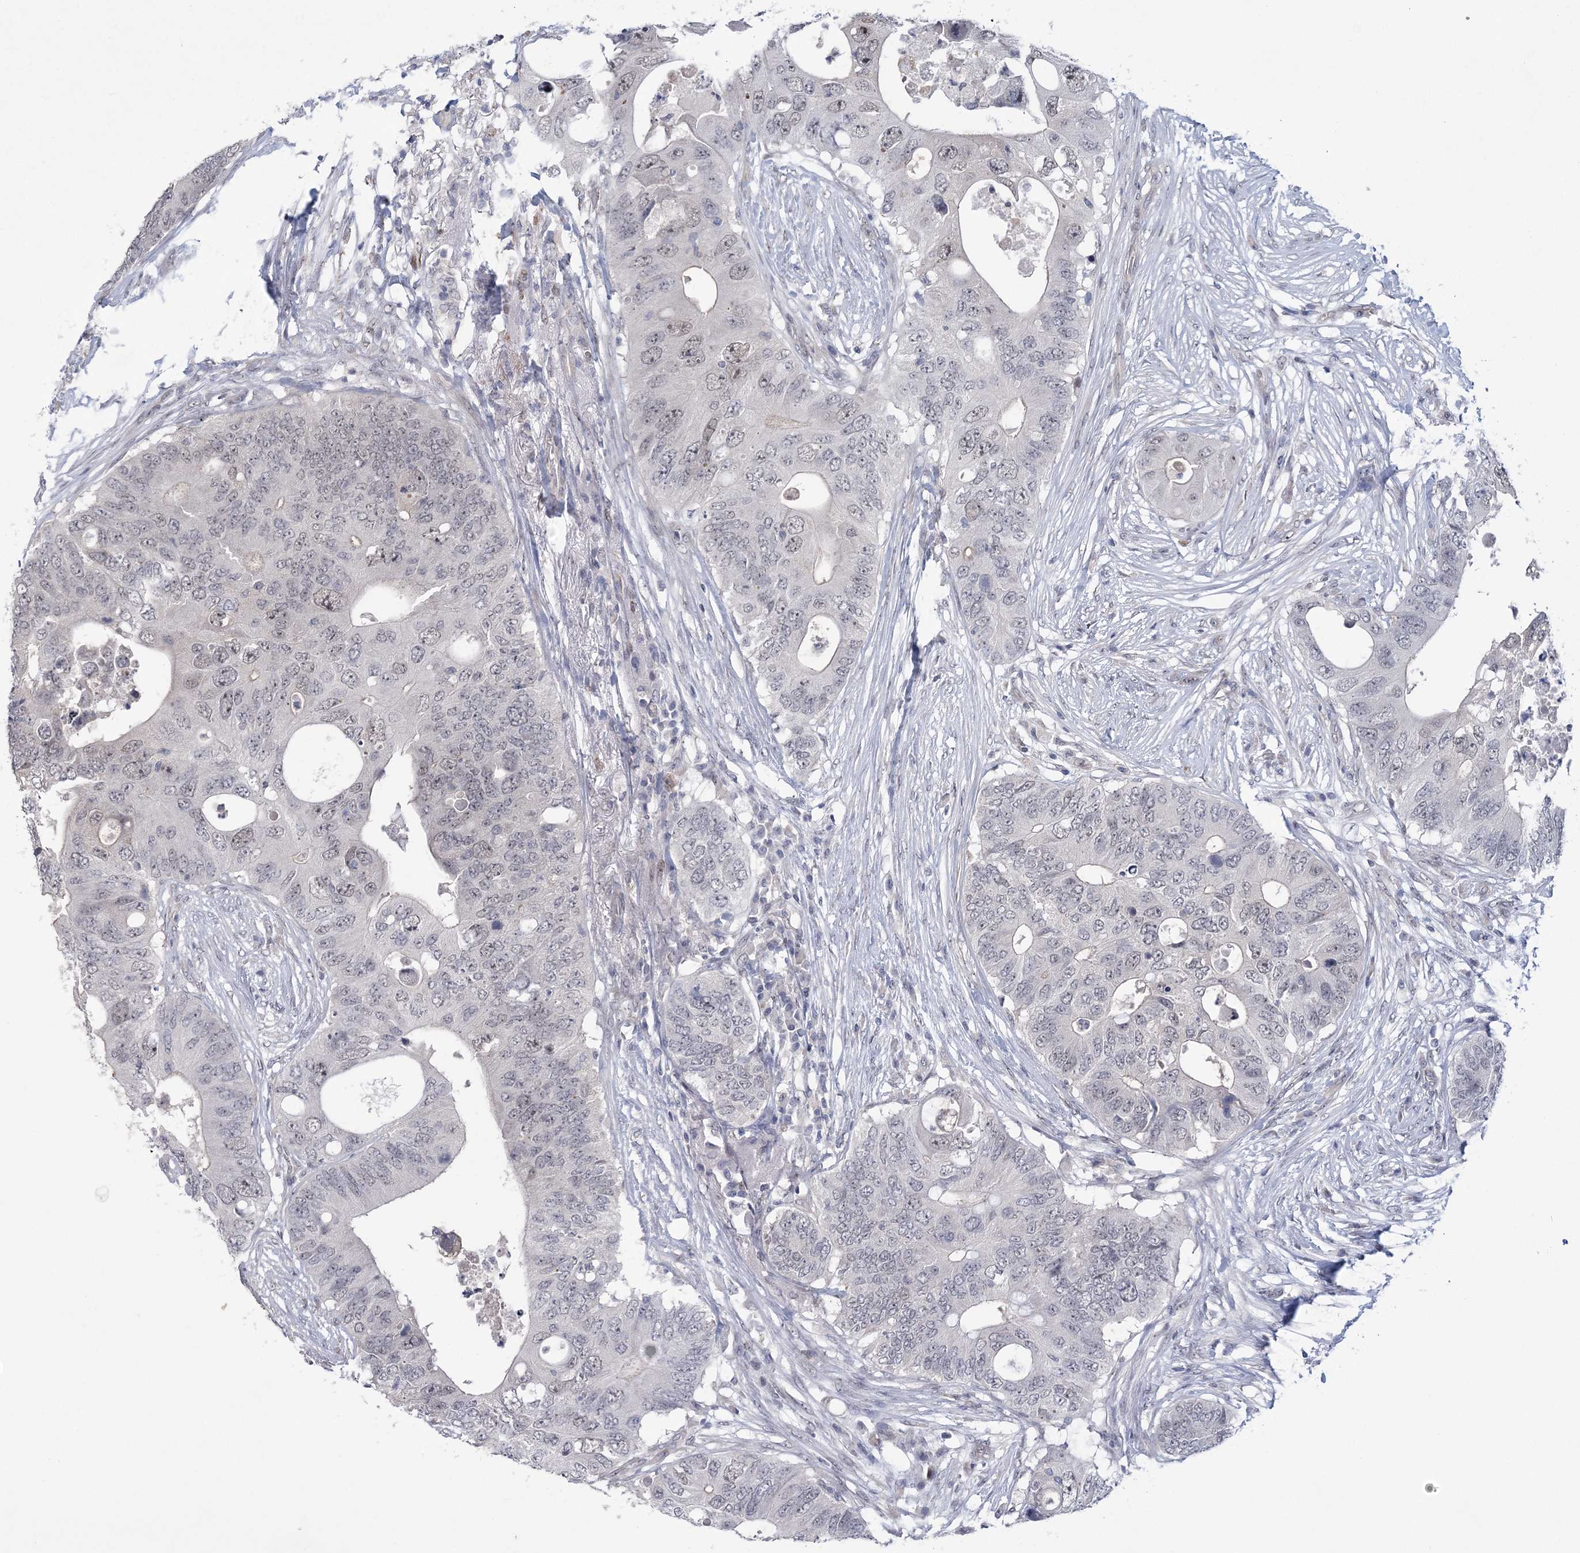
{"staining": {"intensity": "weak", "quantity": "25%-75%", "location": "nuclear"}, "tissue": "colorectal cancer", "cell_type": "Tumor cells", "image_type": "cancer", "snomed": [{"axis": "morphology", "description": "Adenocarcinoma, NOS"}, {"axis": "topography", "description": "Colon"}], "caption": "Adenocarcinoma (colorectal) was stained to show a protein in brown. There is low levels of weak nuclear positivity in about 25%-75% of tumor cells.", "gene": "HOMEZ", "patient": {"sex": "male", "age": 71}}